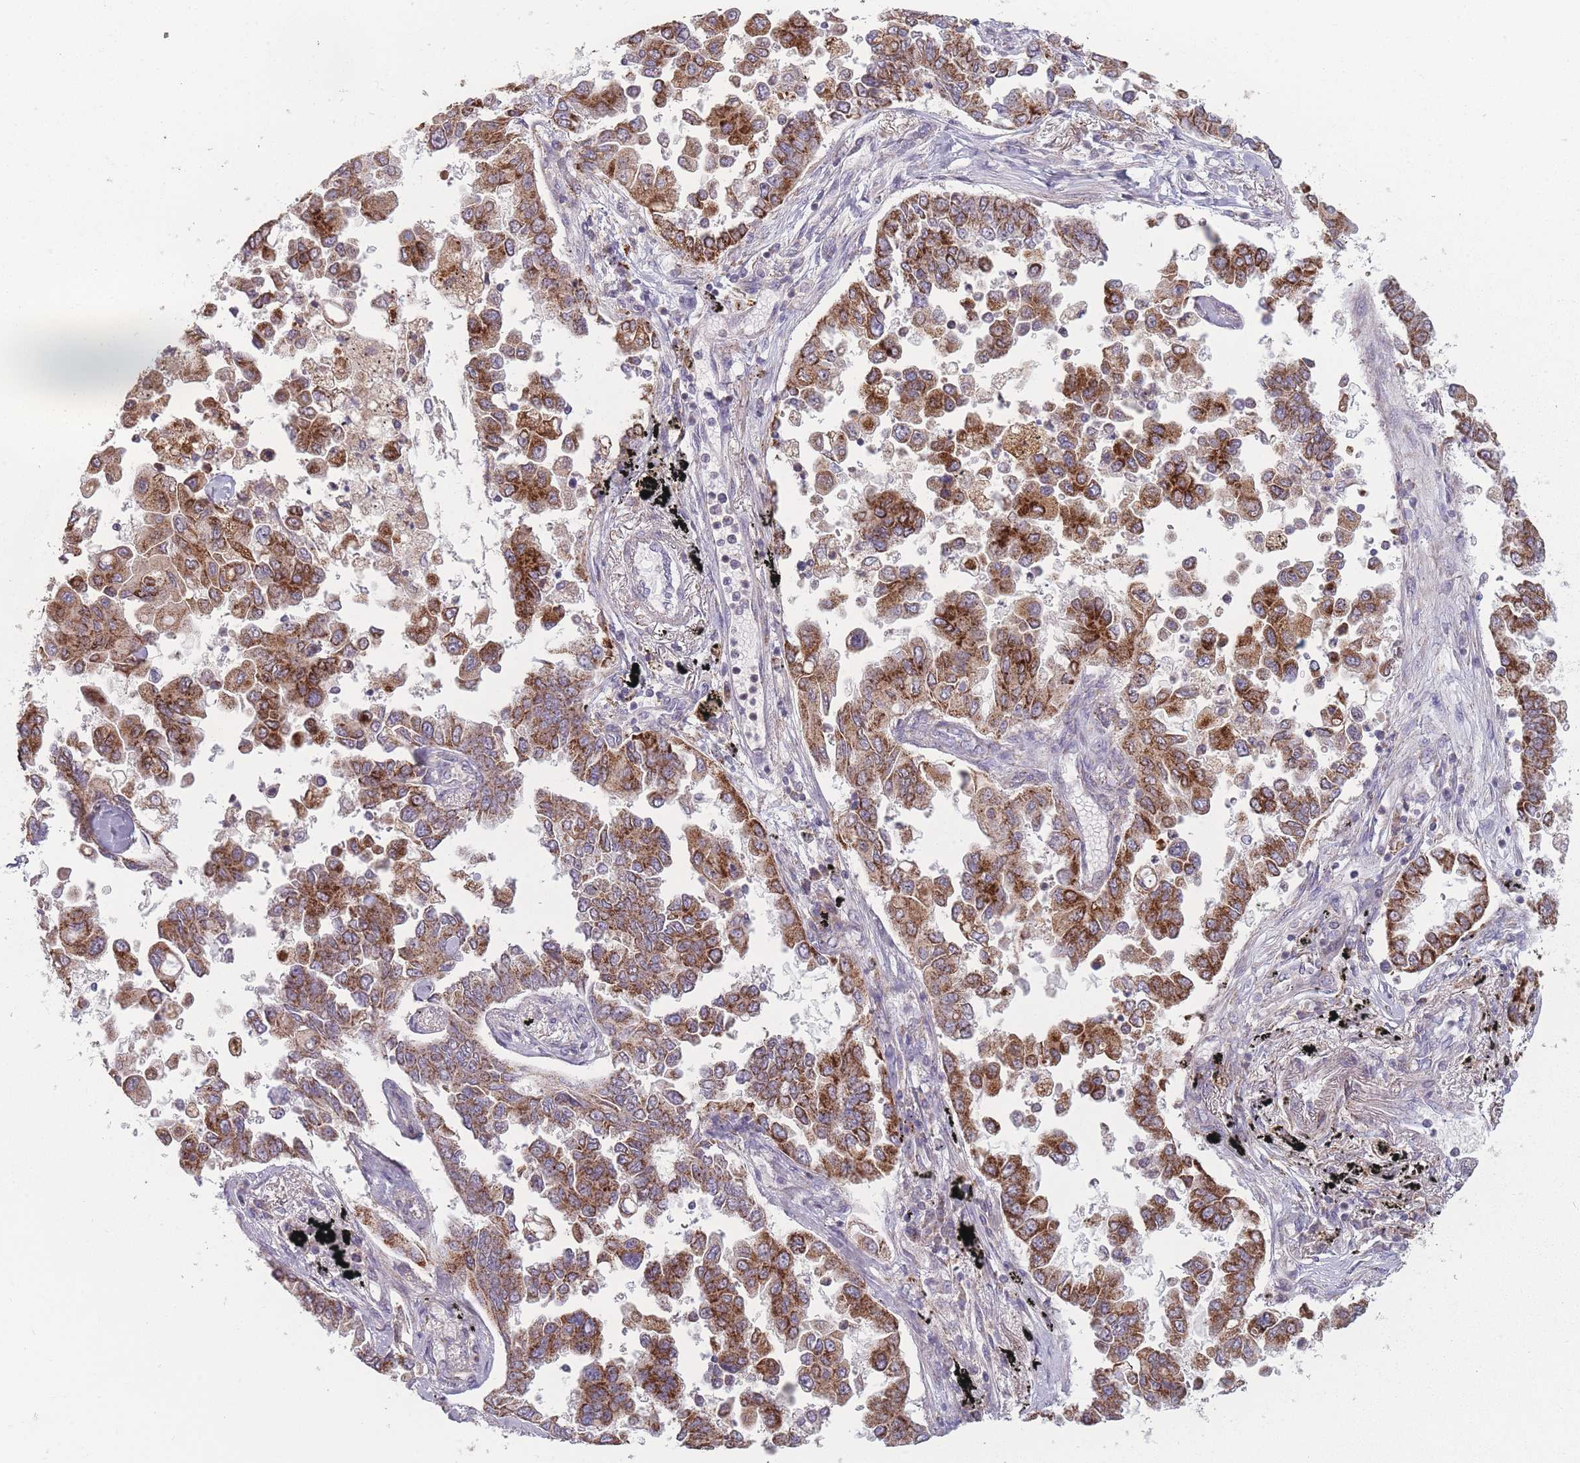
{"staining": {"intensity": "strong", "quantity": ">75%", "location": "cytoplasmic/membranous"}, "tissue": "lung cancer", "cell_type": "Tumor cells", "image_type": "cancer", "snomed": [{"axis": "morphology", "description": "Adenocarcinoma, NOS"}, {"axis": "topography", "description": "Lung"}], "caption": "Protein staining demonstrates strong cytoplasmic/membranous positivity in about >75% of tumor cells in adenocarcinoma (lung).", "gene": "PEX11B", "patient": {"sex": "female", "age": 67}}